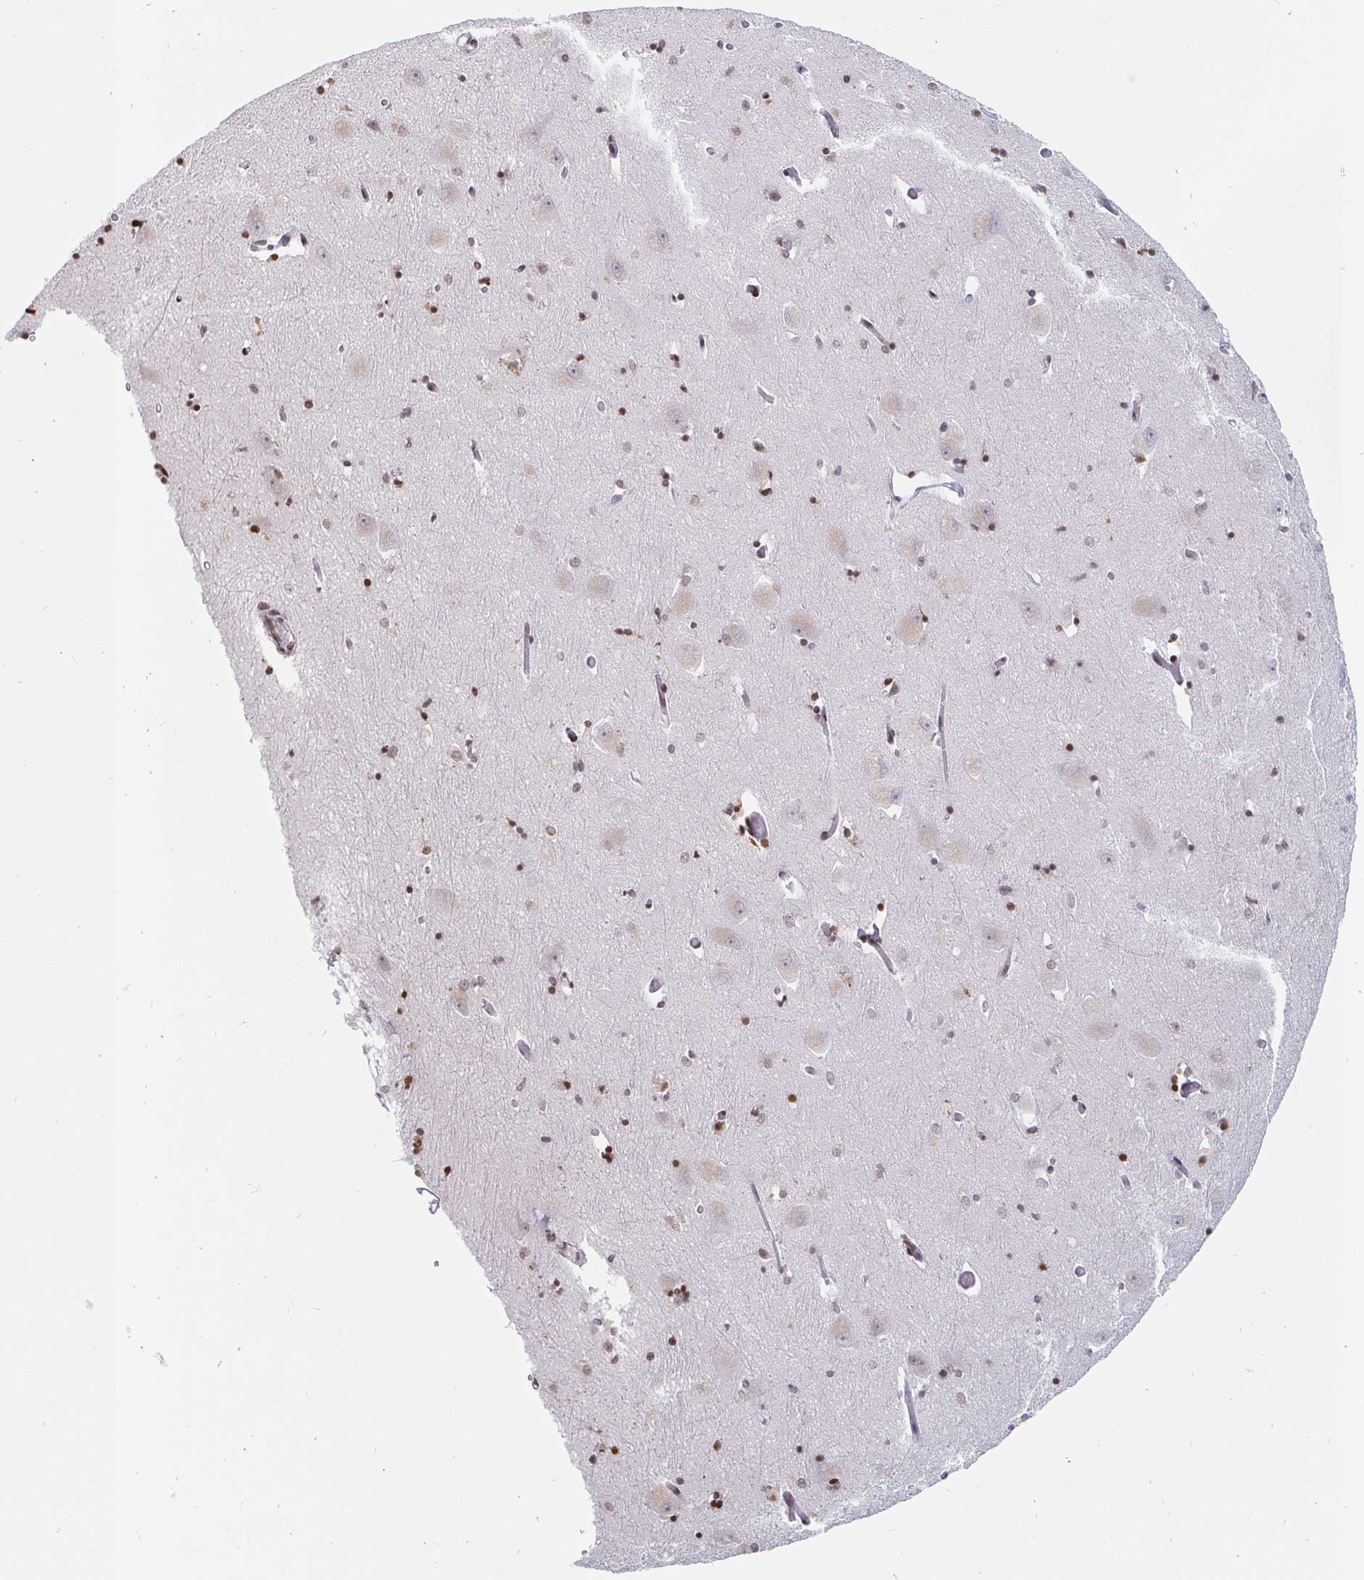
{"staining": {"intensity": "strong", "quantity": "<25%", "location": "nuclear"}, "tissue": "caudate", "cell_type": "Glial cells", "image_type": "normal", "snomed": [{"axis": "morphology", "description": "Normal tissue, NOS"}, {"axis": "topography", "description": "Lateral ventricle wall"}, {"axis": "topography", "description": "Hippocampus"}], "caption": "Immunohistochemistry (IHC) staining of normal caudate, which demonstrates medium levels of strong nuclear positivity in approximately <25% of glial cells indicating strong nuclear protein staining. The staining was performed using DAB (3,3'-diaminobenzidine) (brown) for protein detection and nuclei were counterstained in hematoxylin (blue).", "gene": "HOXC10", "patient": {"sex": "female", "age": 63}}